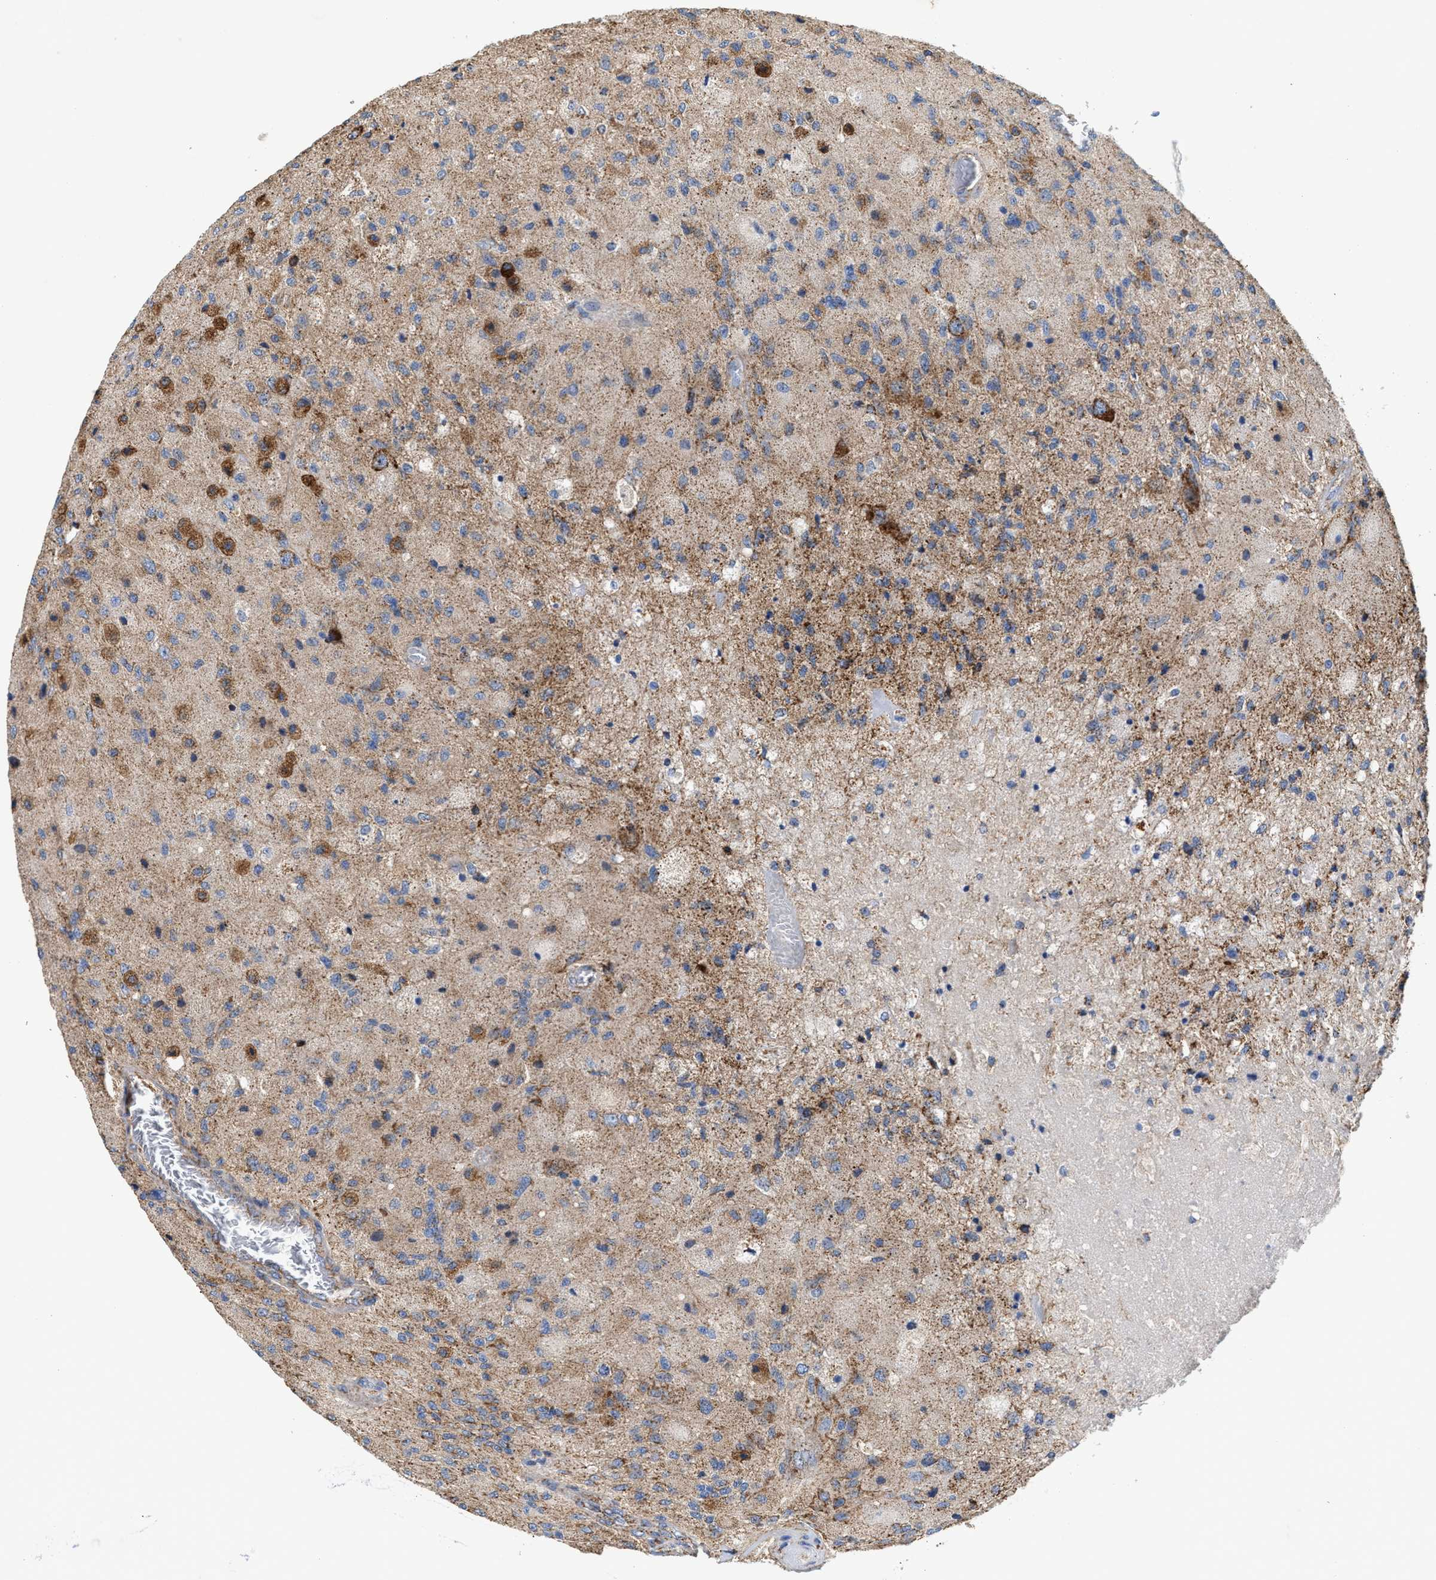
{"staining": {"intensity": "moderate", "quantity": ">75%", "location": "cytoplasmic/membranous"}, "tissue": "glioma", "cell_type": "Tumor cells", "image_type": "cancer", "snomed": [{"axis": "morphology", "description": "Normal tissue, NOS"}, {"axis": "morphology", "description": "Glioma, malignant, High grade"}, {"axis": "topography", "description": "Cerebral cortex"}], "caption": "Immunohistochemistry of glioma displays medium levels of moderate cytoplasmic/membranous positivity in approximately >75% of tumor cells. Nuclei are stained in blue.", "gene": "MECR", "patient": {"sex": "male", "age": 77}}